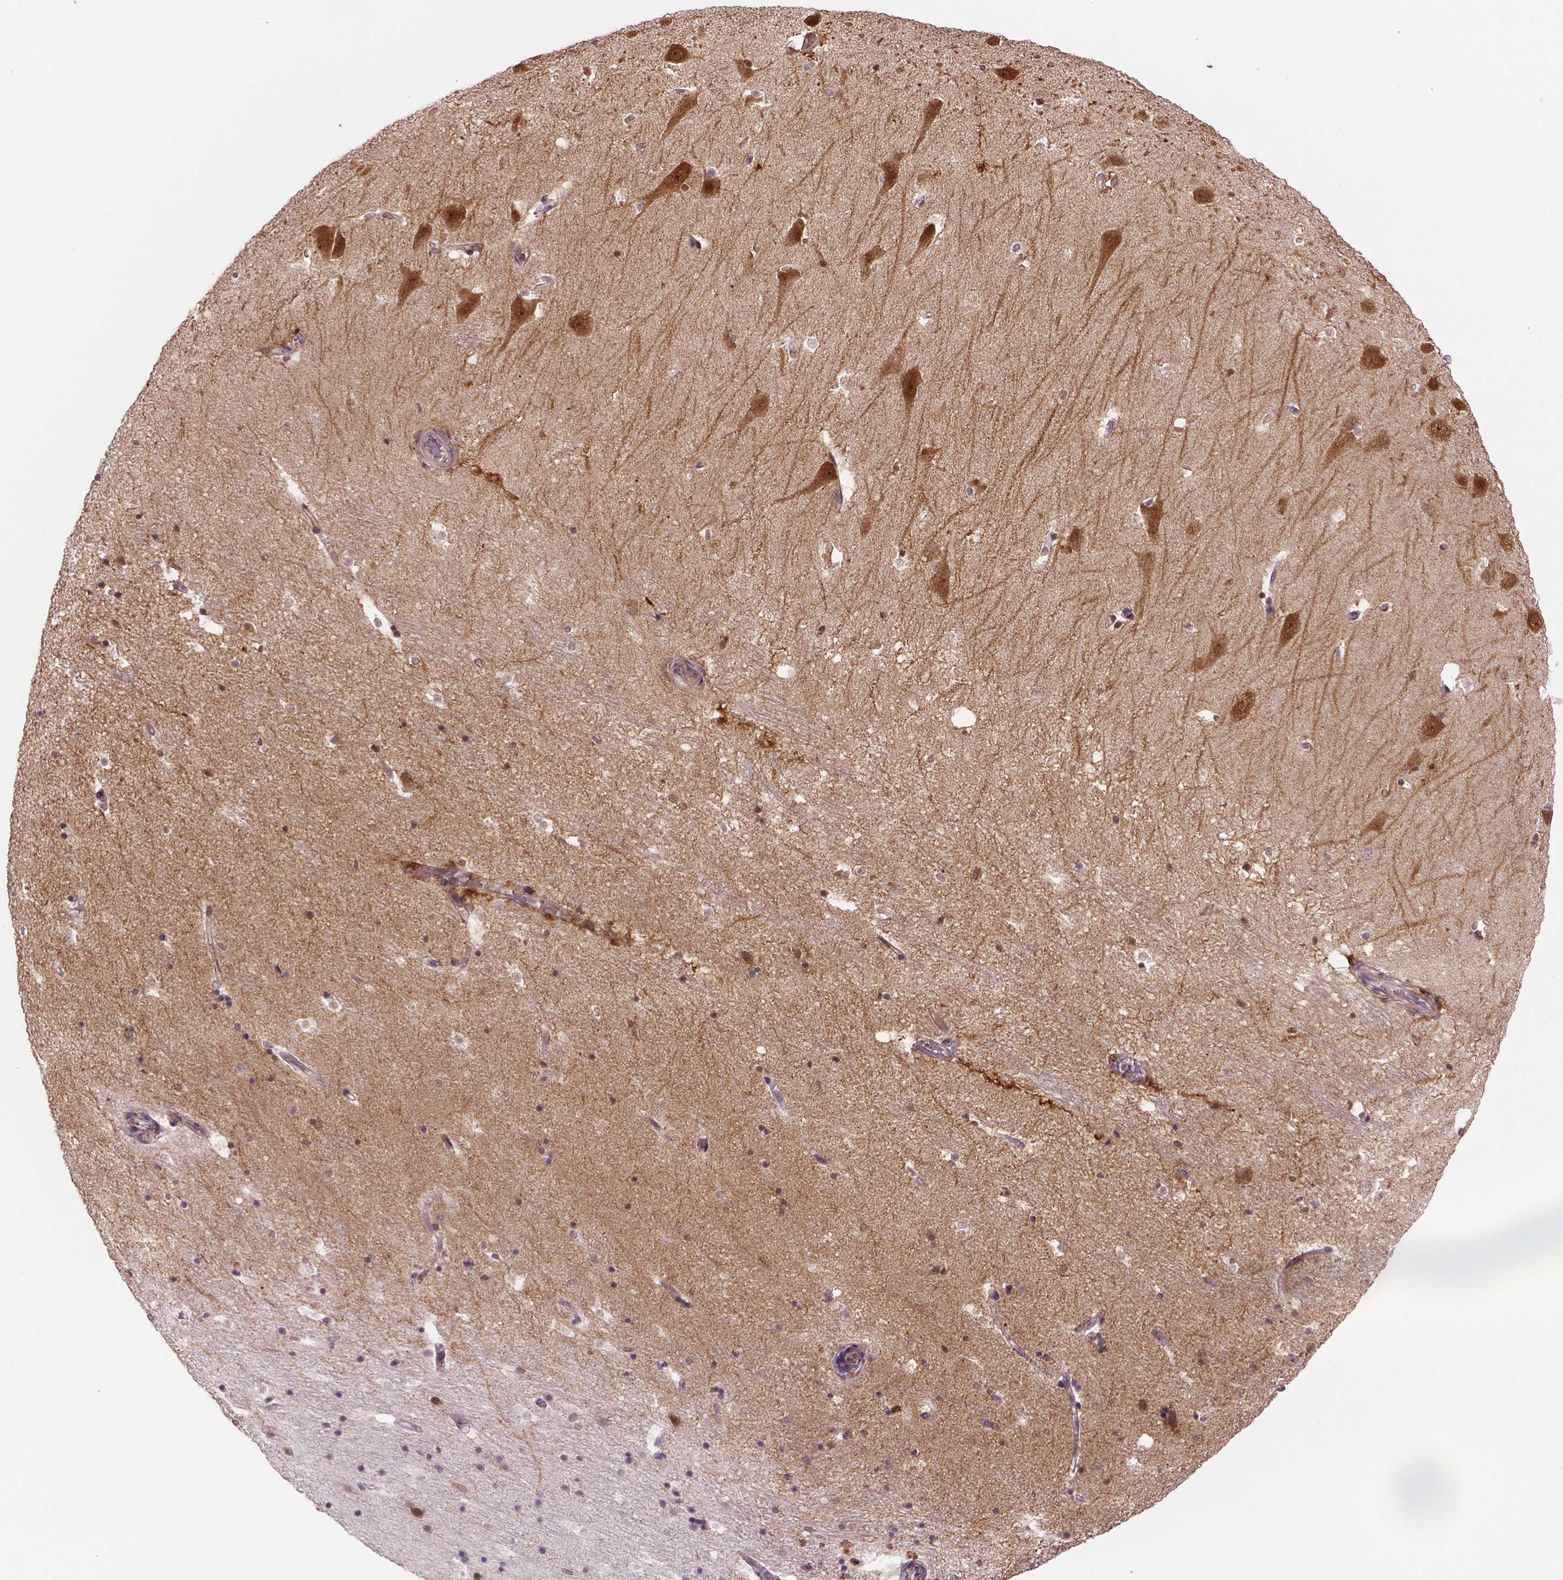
{"staining": {"intensity": "negative", "quantity": "none", "location": "none"}, "tissue": "hippocampus", "cell_type": "Glial cells", "image_type": "normal", "snomed": [{"axis": "morphology", "description": "Normal tissue, NOS"}, {"axis": "topography", "description": "Hippocampus"}], "caption": "IHC micrograph of normal hippocampus: hippocampus stained with DAB shows no significant protein expression in glial cells.", "gene": "PRRT1", "patient": {"sex": "male", "age": 44}}